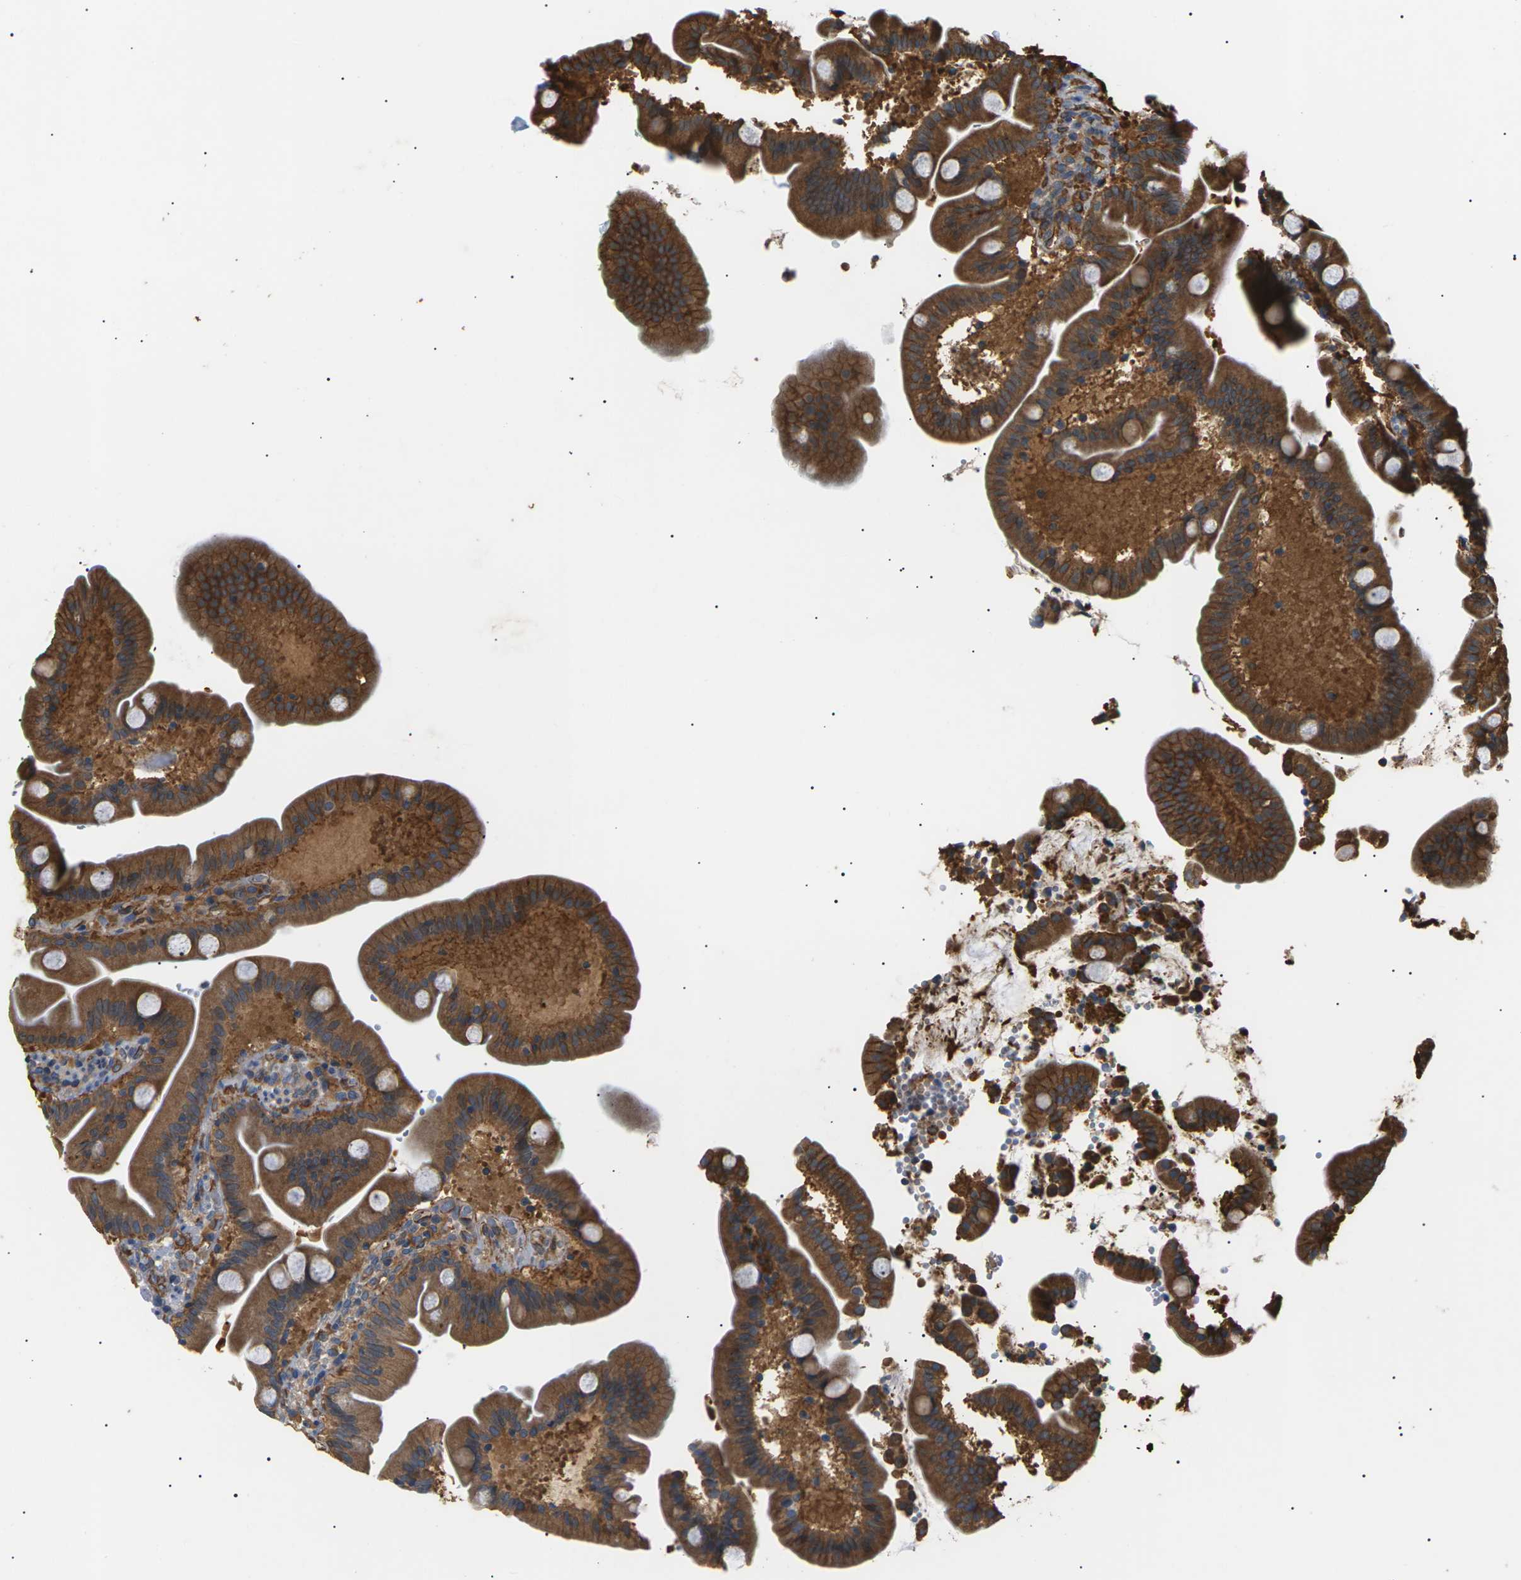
{"staining": {"intensity": "moderate", "quantity": ">75%", "location": "cytoplasmic/membranous"}, "tissue": "duodenum", "cell_type": "Glandular cells", "image_type": "normal", "snomed": [{"axis": "morphology", "description": "Normal tissue, NOS"}, {"axis": "topography", "description": "Duodenum"}], "caption": "Duodenum stained with a protein marker displays moderate staining in glandular cells.", "gene": "TMTC4", "patient": {"sex": "male", "age": 54}}